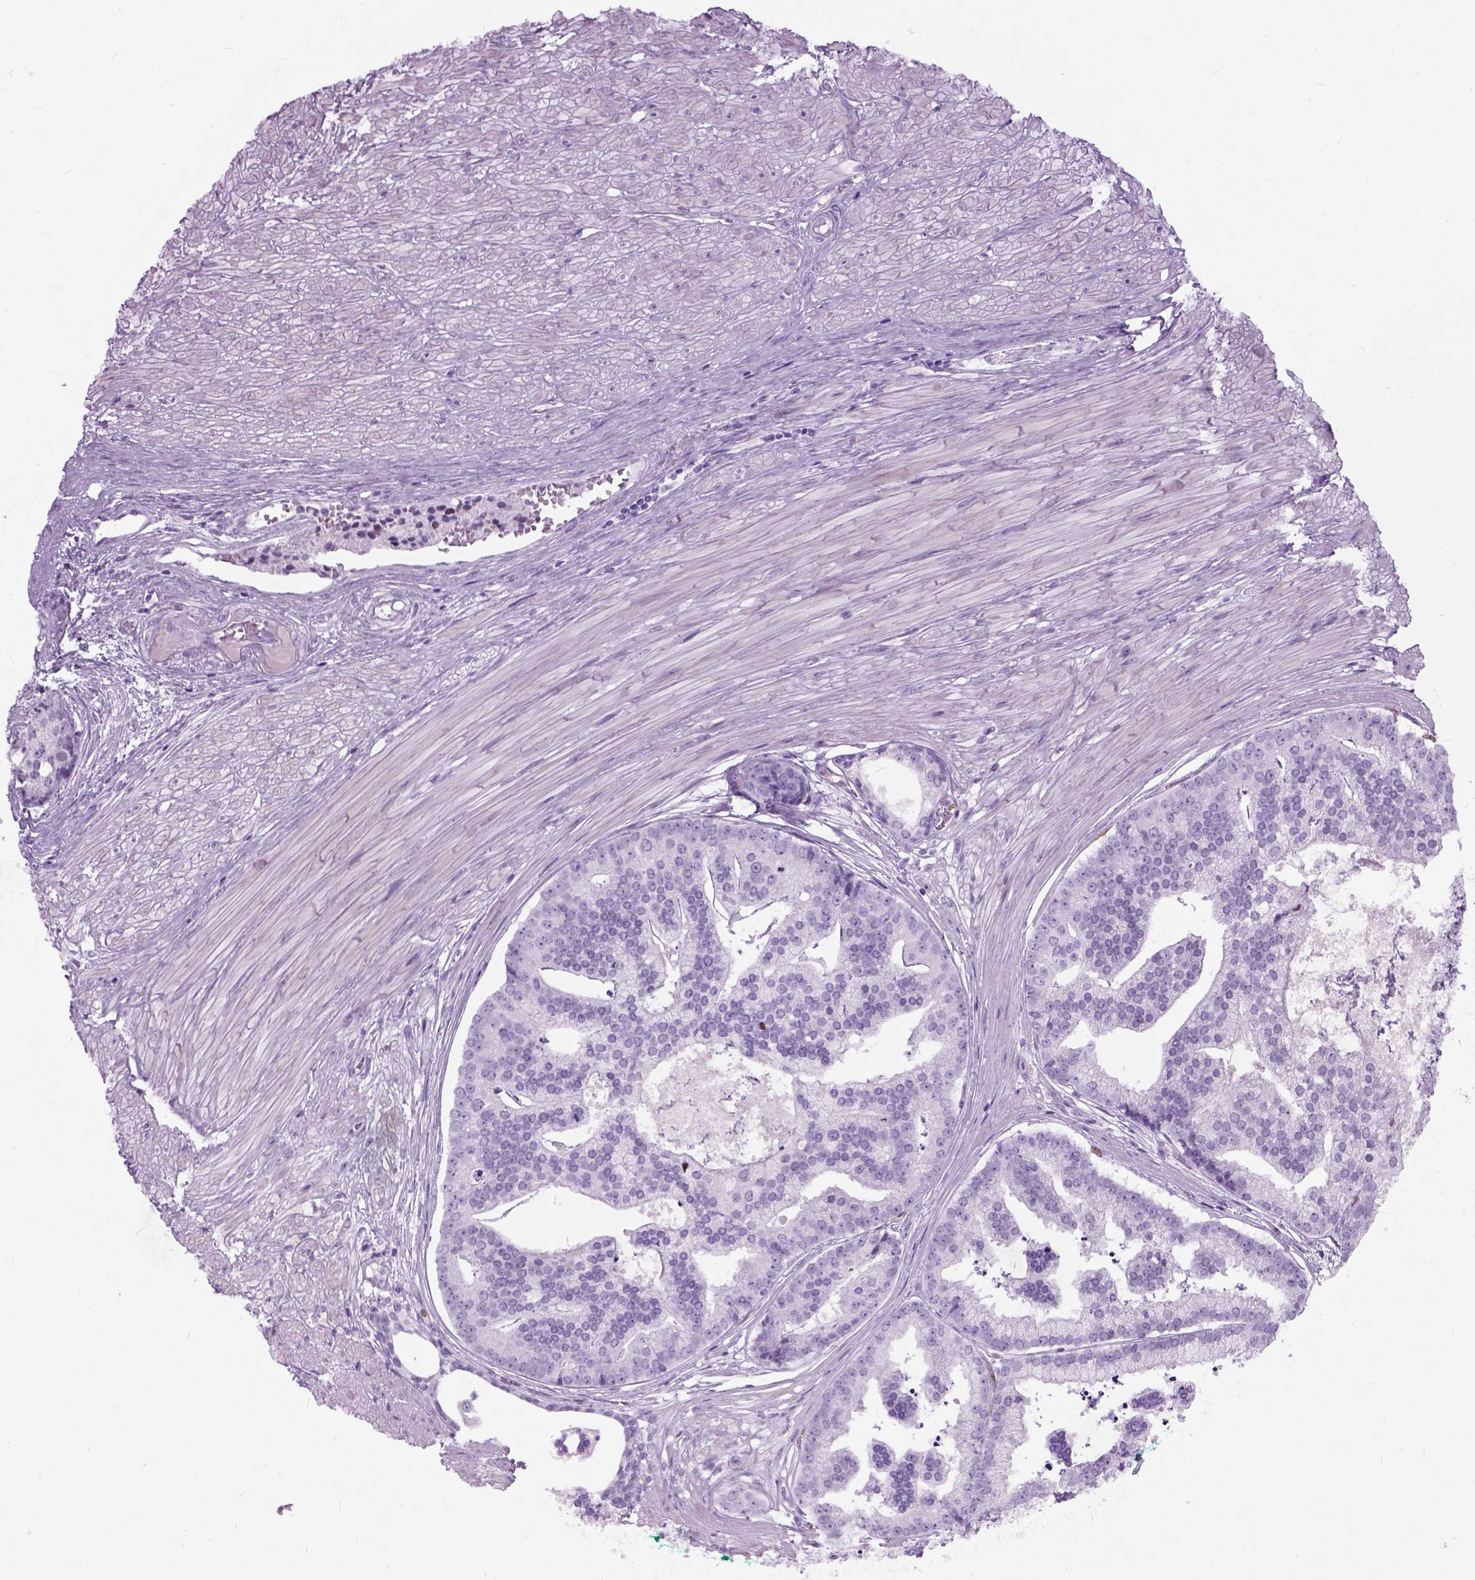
{"staining": {"intensity": "negative", "quantity": "none", "location": "none"}, "tissue": "prostate cancer", "cell_type": "Tumor cells", "image_type": "cancer", "snomed": [{"axis": "morphology", "description": "Adenocarcinoma, NOS"}, {"axis": "topography", "description": "Prostate and seminal vesicle, NOS"}, {"axis": "topography", "description": "Prostate"}], "caption": "Immunohistochemistry of human adenocarcinoma (prostate) shows no expression in tumor cells.", "gene": "AXDND1", "patient": {"sex": "male", "age": 44}}